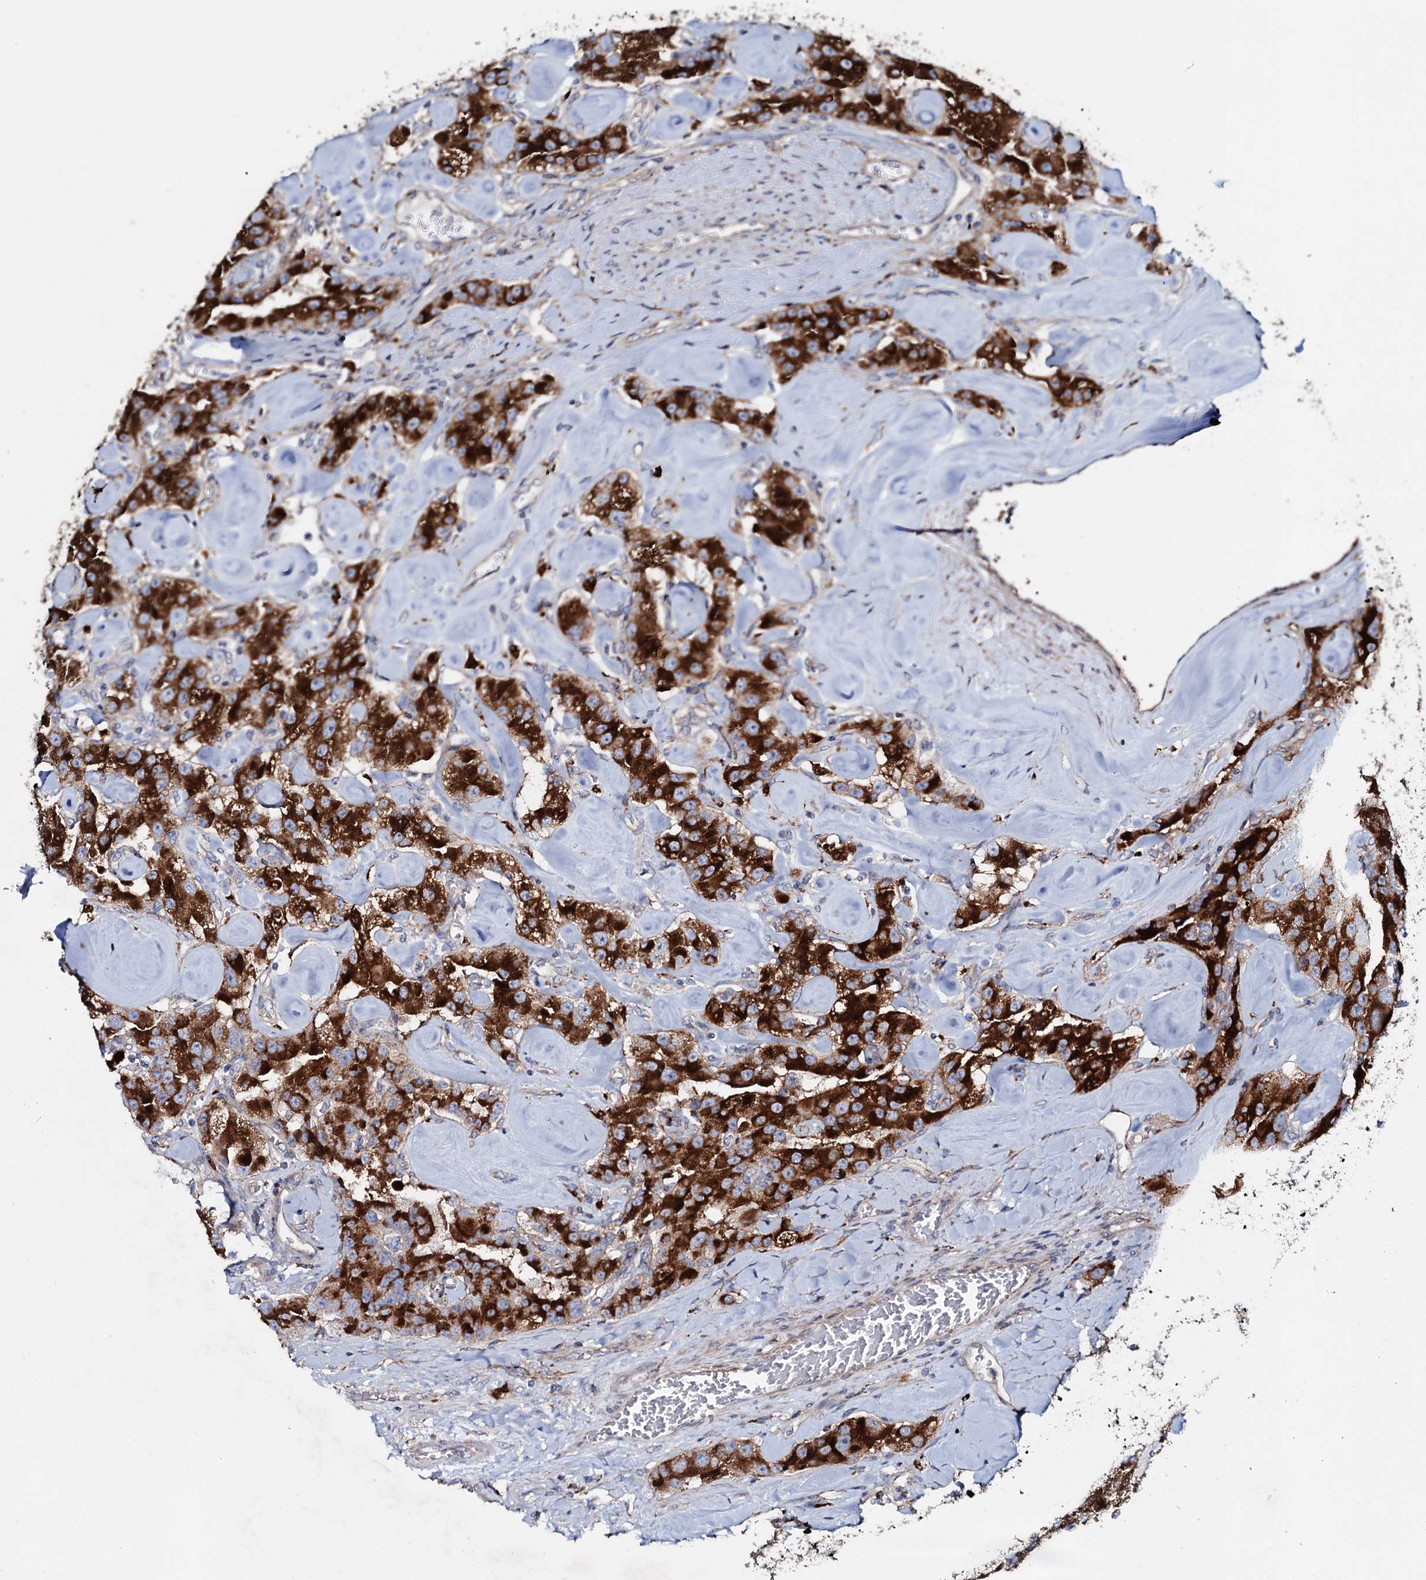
{"staining": {"intensity": "strong", "quantity": ">75%", "location": "cytoplasmic/membranous"}, "tissue": "carcinoid", "cell_type": "Tumor cells", "image_type": "cancer", "snomed": [{"axis": "morphology", "description": "Carcinoid, malignant, NOS"}, {"axis": "topography", "description": "Pancreas"}], "caption": "Human carcinoid stained for a protein (brown) exhibits strong cytoplasmic/membranous positive staining in approximately >75% of tumor cells.", "gene": "P2RX4", "patient": {"sex": "male", "age": 41}}